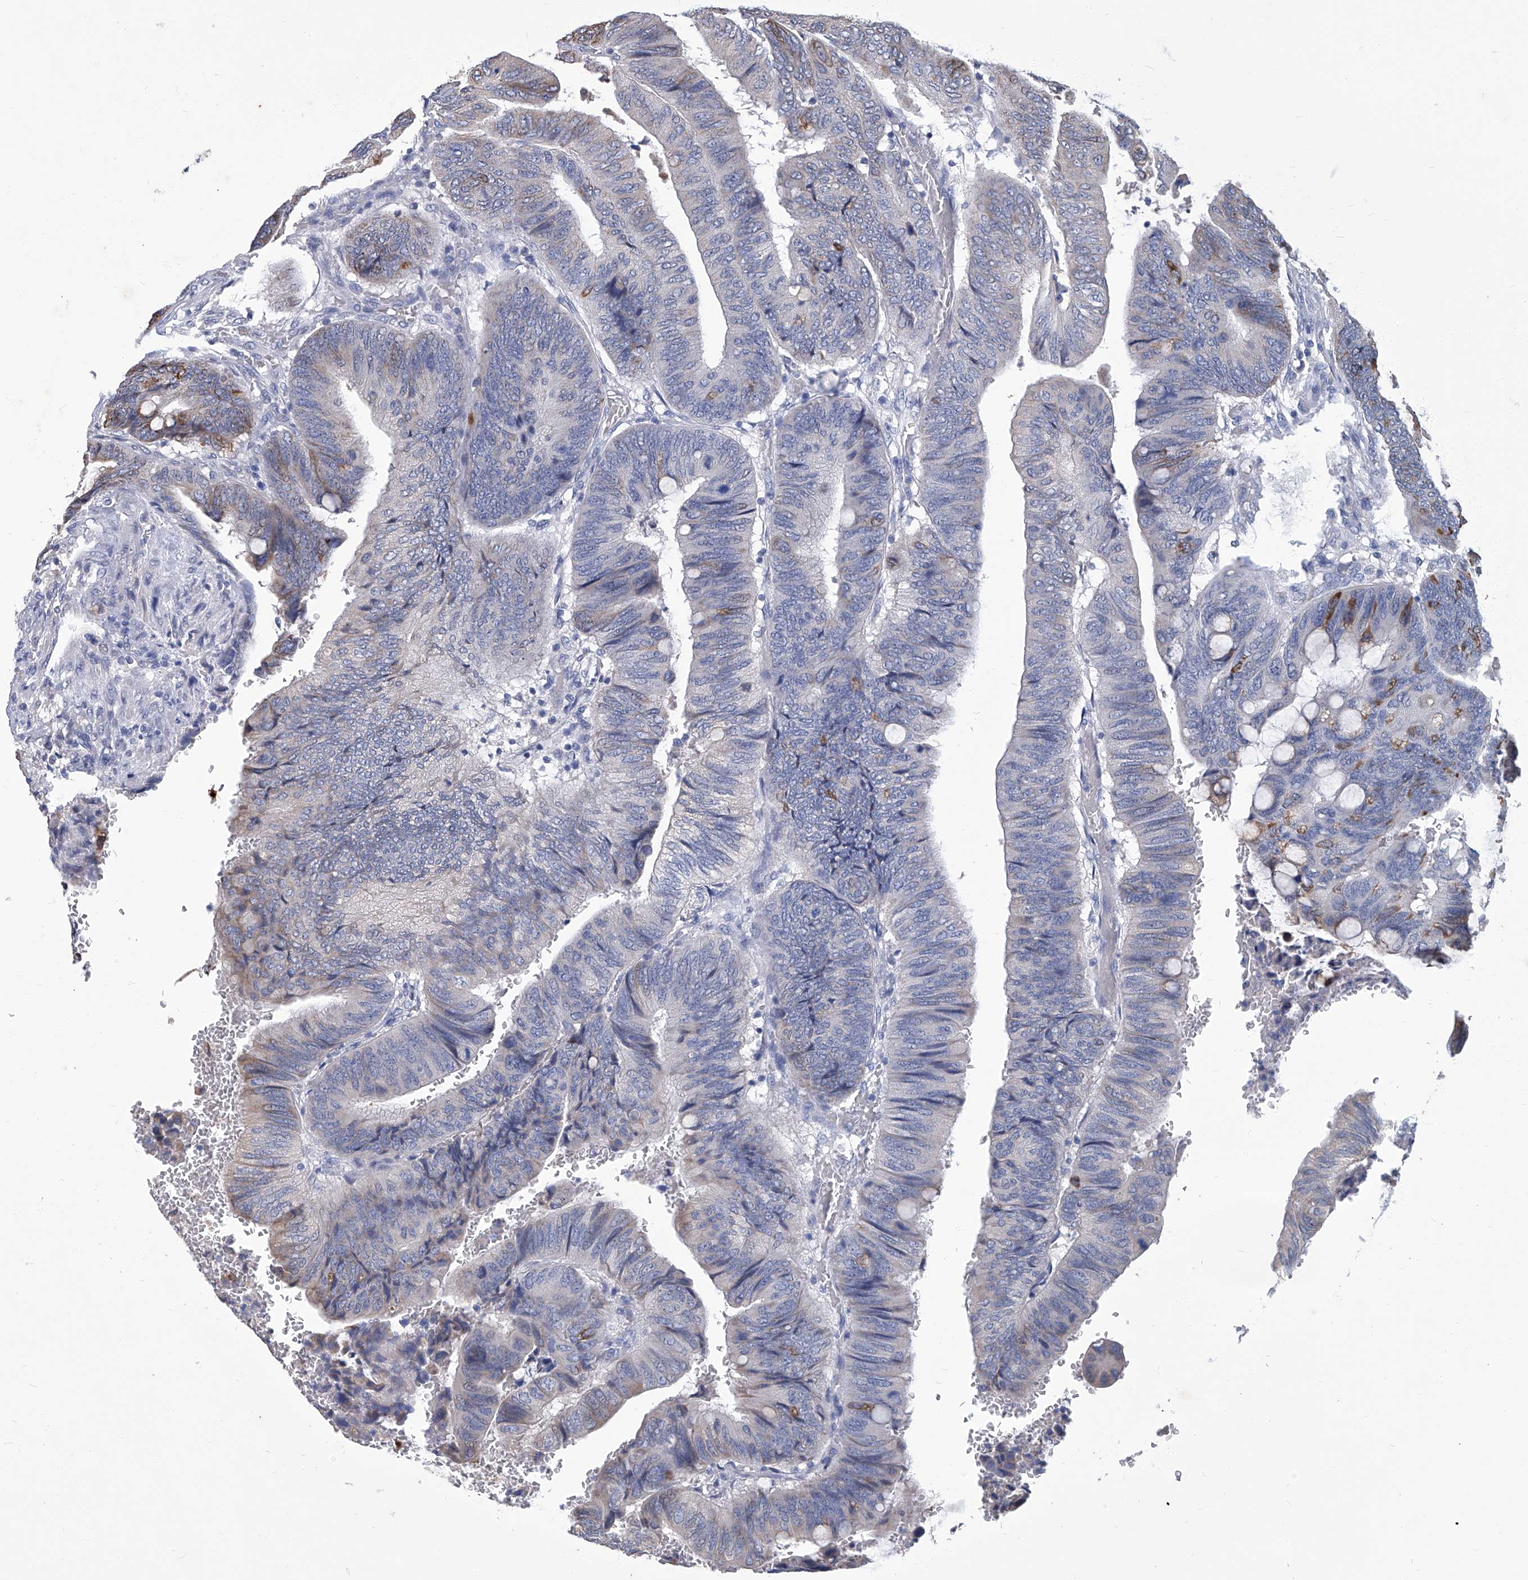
{"staining": {"intensity": "weak", "quantity": "<25%", "location": "cytoplasmic/membranous"}, "tissue": "colorectal cancer", "cell_type": "Tumor cells", "image_type": "cancer", "snomed": [{"axis": "morphology", "description": "Normal tissue, NOS"}, {"axis": "morphology", "description": "Adenocarcinoma, NOS"}, {"axis": "topography", "description": "Rectum"}, {"axis": "topography", "description": "Peripheral nerve tissue"}], "caption": "Immunohistochemistry image of neoplastic tissue: human colorectal cancer stained with DAB exhibits no significant protein positivity in tumor cells.", "gene": "TGFBR1", "patient": {"sex": "male", "age": 92}}